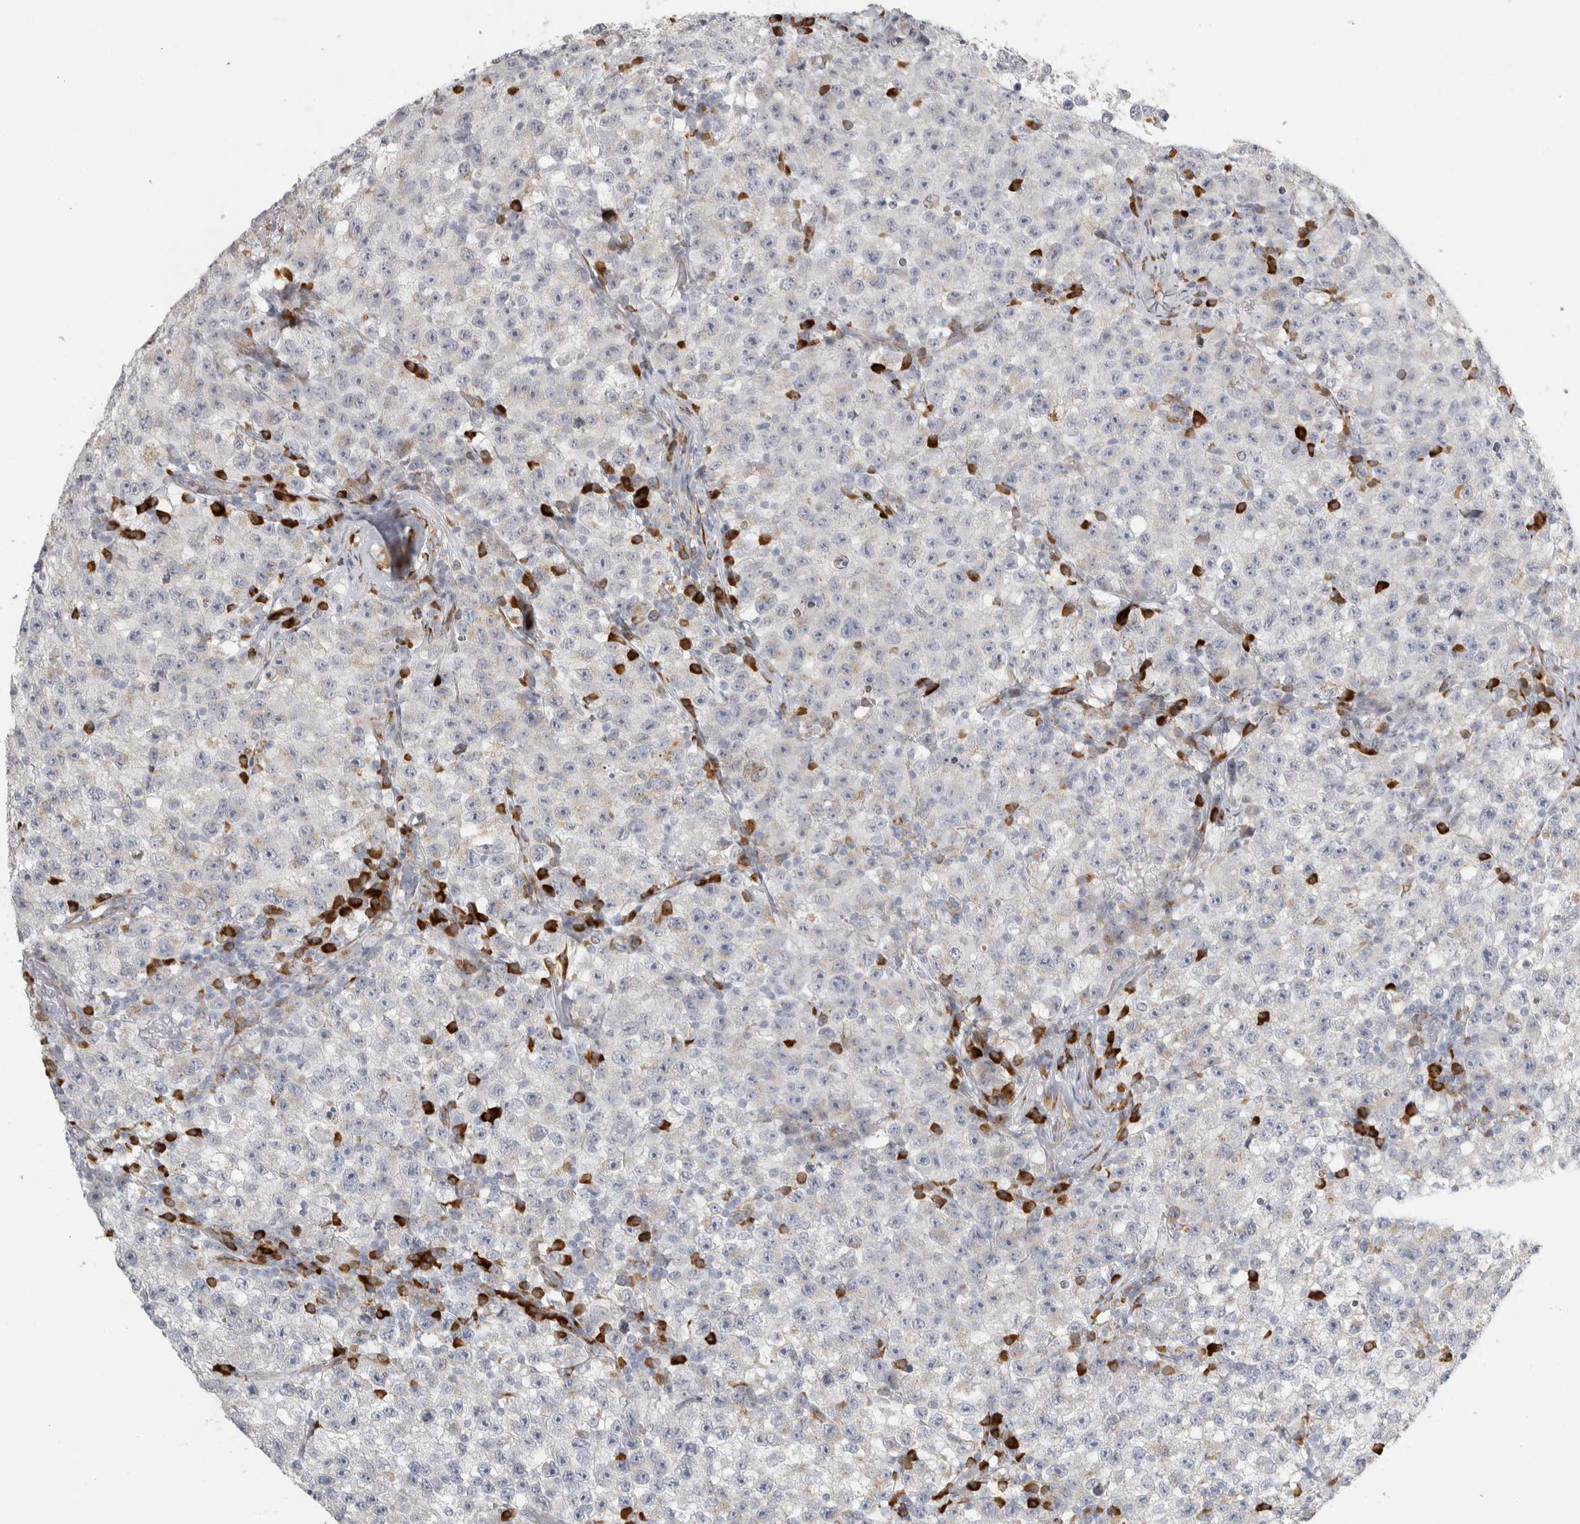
{"staining": {"intensity": "negative", "quantity": "none", "location": "none"}, "tissue": "testis cancer", "cell_type": "Tumor cells", "image_type": "cancer", "snomed": [{"axis": "morphology", "description": "Seminoma, NOS"}, {"axis": "topography", "description": "Testis"}], "caption": "The IHC image has no significant expression in tumor cells of testis cancer tissue.", "gene": "OSTN", "patient": {"sex": "male", "age": 22}}